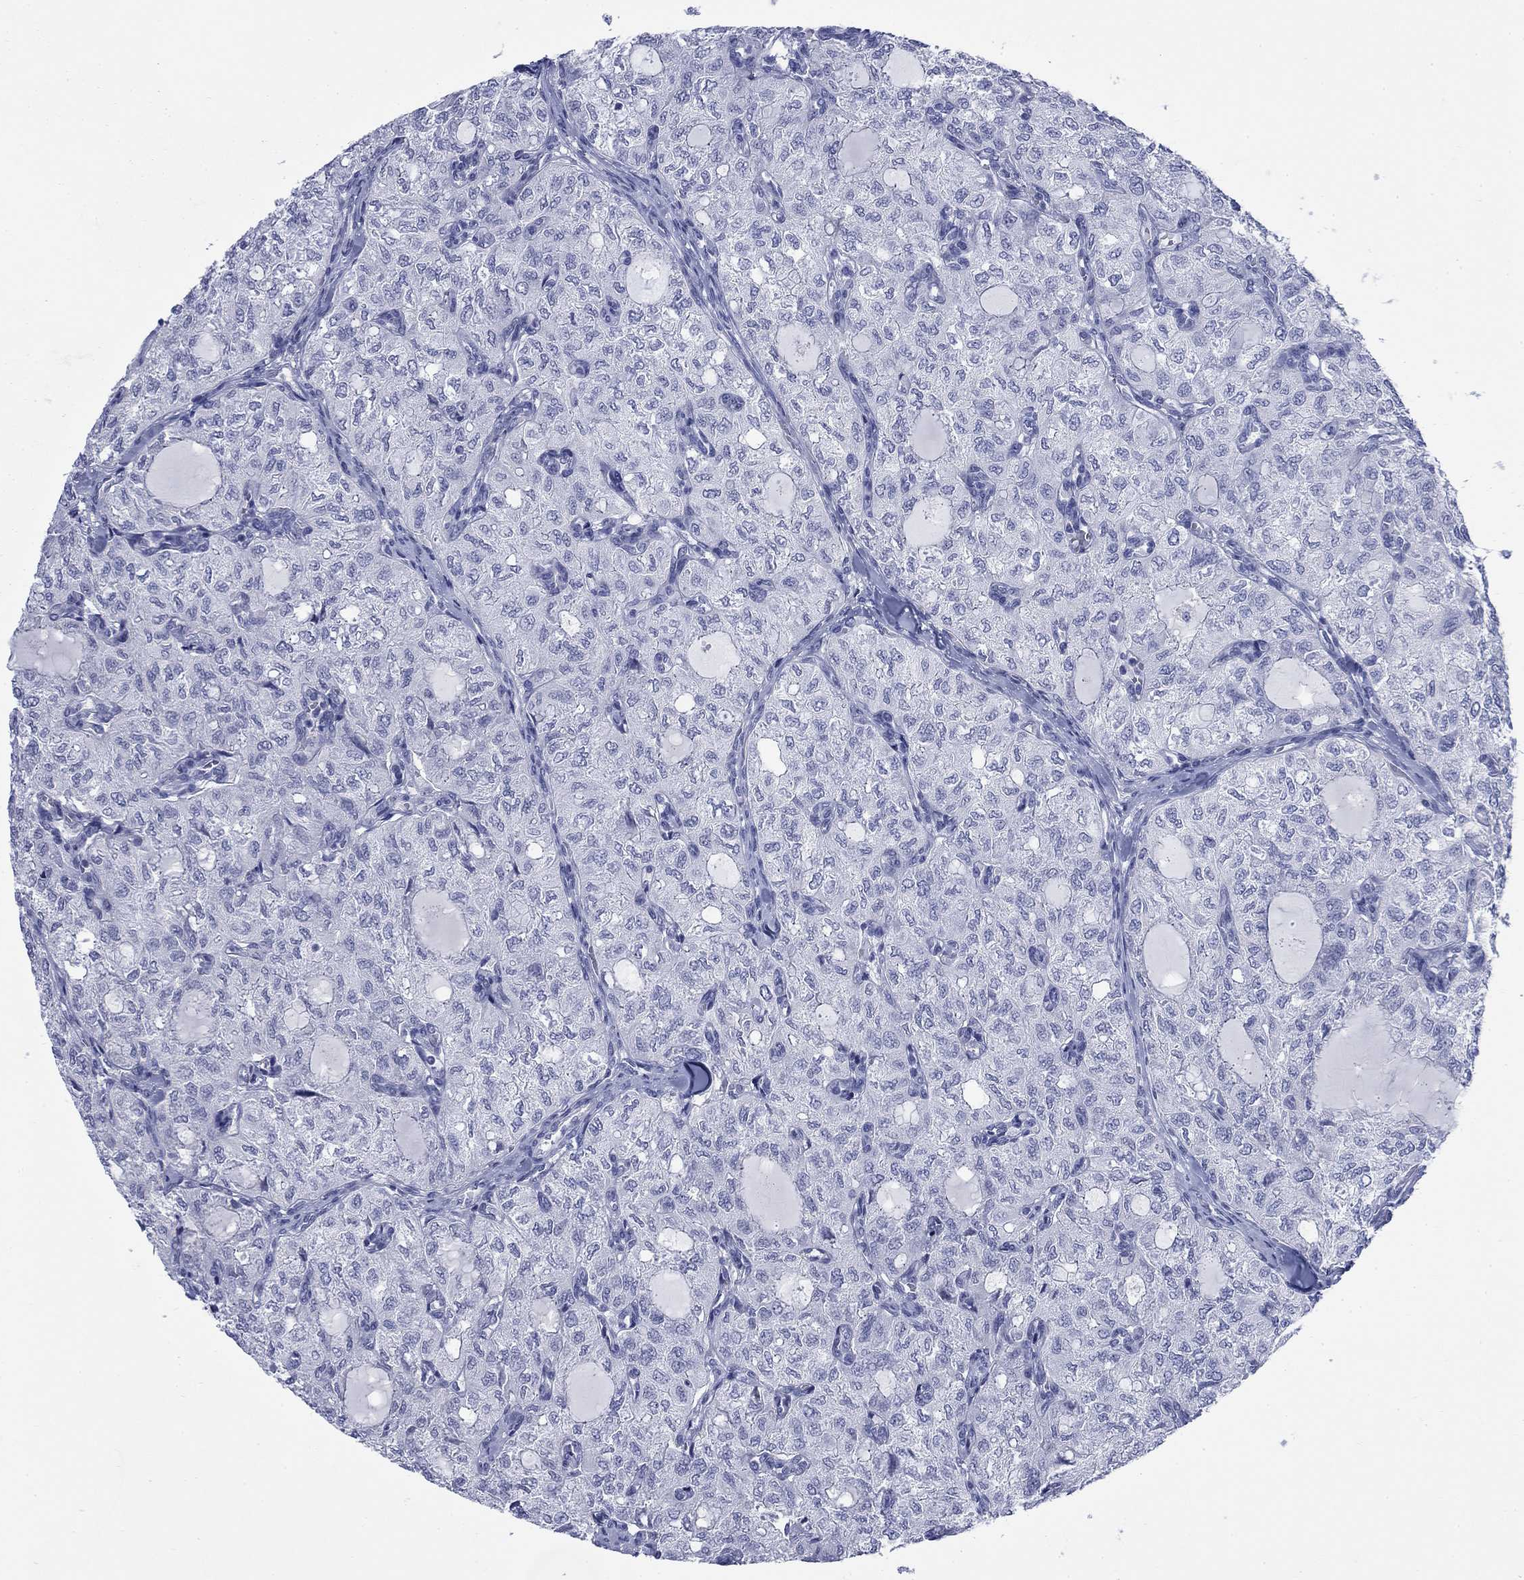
{"staining": {"intensity": "negative", "quantity": "none", "location": "none"}, "tissue": "thyroid cancer", "cell_type": "Tumor cells", "image_type": "cancer", "snomed": [{"axis": "morphology", "description": "Follicular adenoma carcinoma, NOS"}, {"axis": "topography", "description": "Thyroid gland"}], "caption": "There is no significant expression in tumor cells of thyroid follicular adenoma carcinoma.", "gene": "IGF2BP3", "patient": {"sex": "male", "age": 75}}